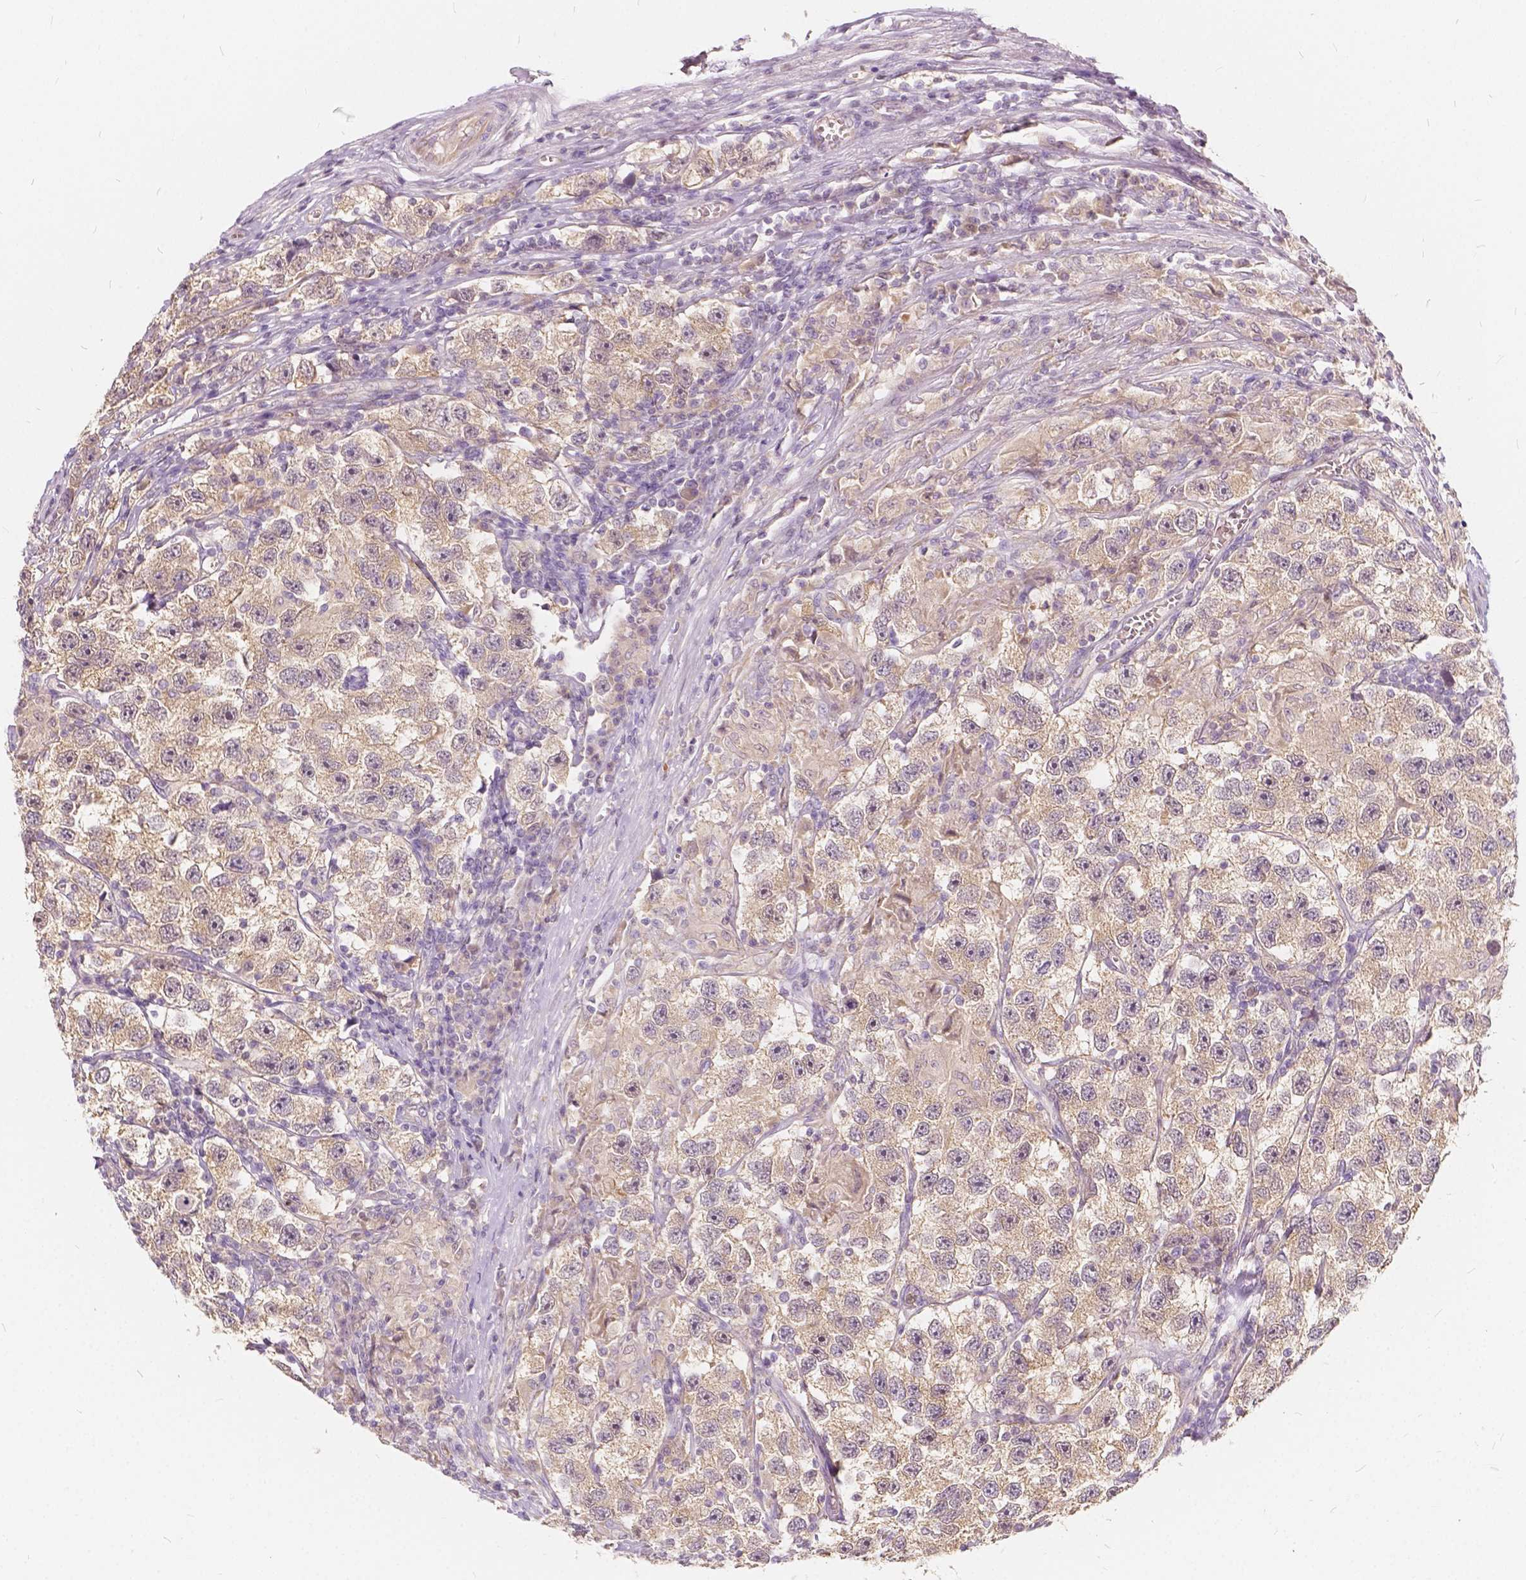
{"staining": {"intensity": "weak", "quantity": ">75%", "location": "cytoplasmic/membranous"}, "tissue": "testis cancer", "cell_type": "Tumor cells", "image_type": "cancer", "snomed": [{"axis": "morphology", "description": "Seminoma, NOS"}, {"axis": "topography", "description": "Testis"}], "caption": "There is low levels of weak cytoplasmic/membranous expression in tumor cells of testis seminoma, as demonstrated by immunohistochemical staining (brown color).", "gene": "KIAA0513", "patient": {"sex": "male", "age": 26}}